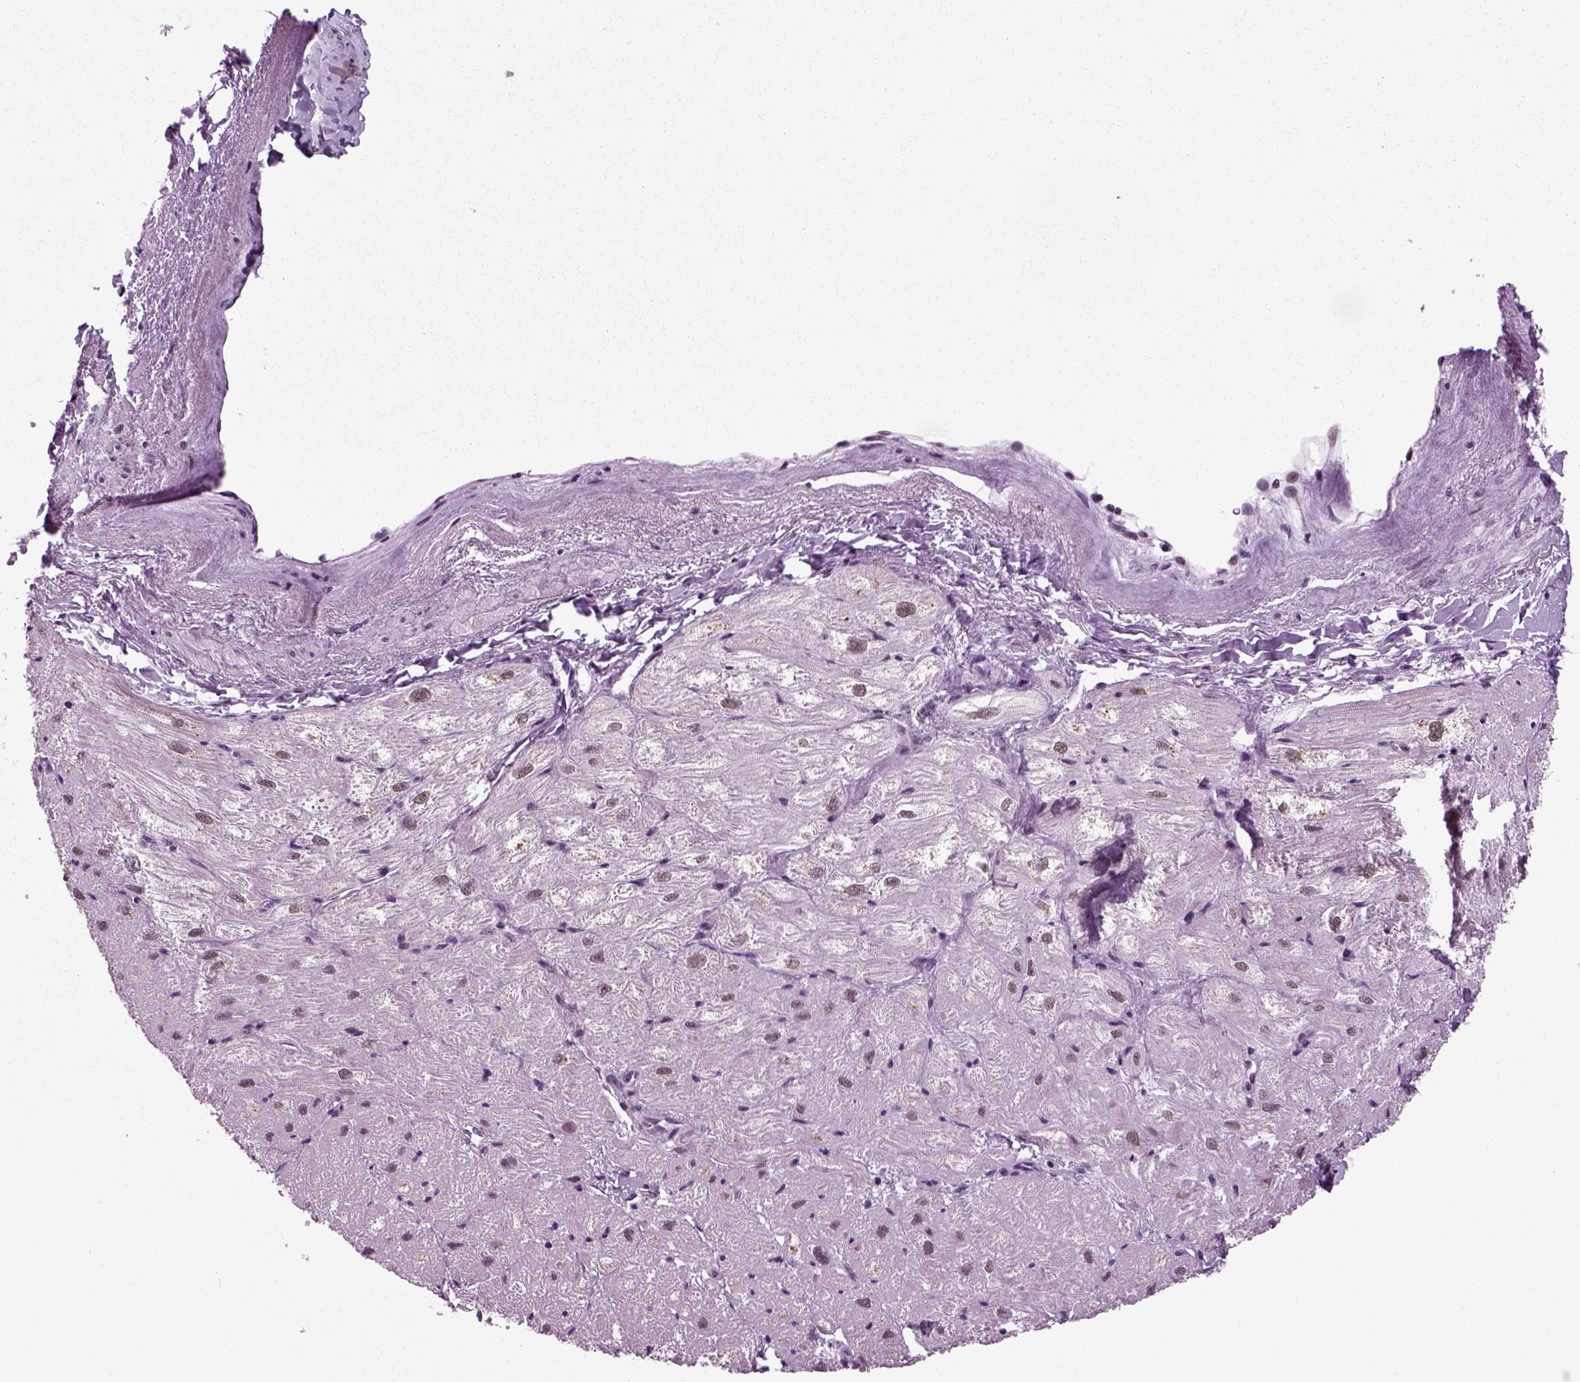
{"staining": {"intensity": "weak", "quantity": "25%-75%", "location": "nuclear"}, "tissue": "heart muscle", "cell_type": "Cardiomyocytes", "image_type": "normal", "snomed": [{"axis": "morphology", "description": "Normal tissue, NOS"}, {"axis": "topography", "description": "Heart"}], "caption": "Protein analysis of unremarkable heart muscle exhibits weak nuclear positivity in approximately 25%-75% of cardiomyocytes.", "gene": "RCOR3", "patient": {"sex": "male", "age": 57}}